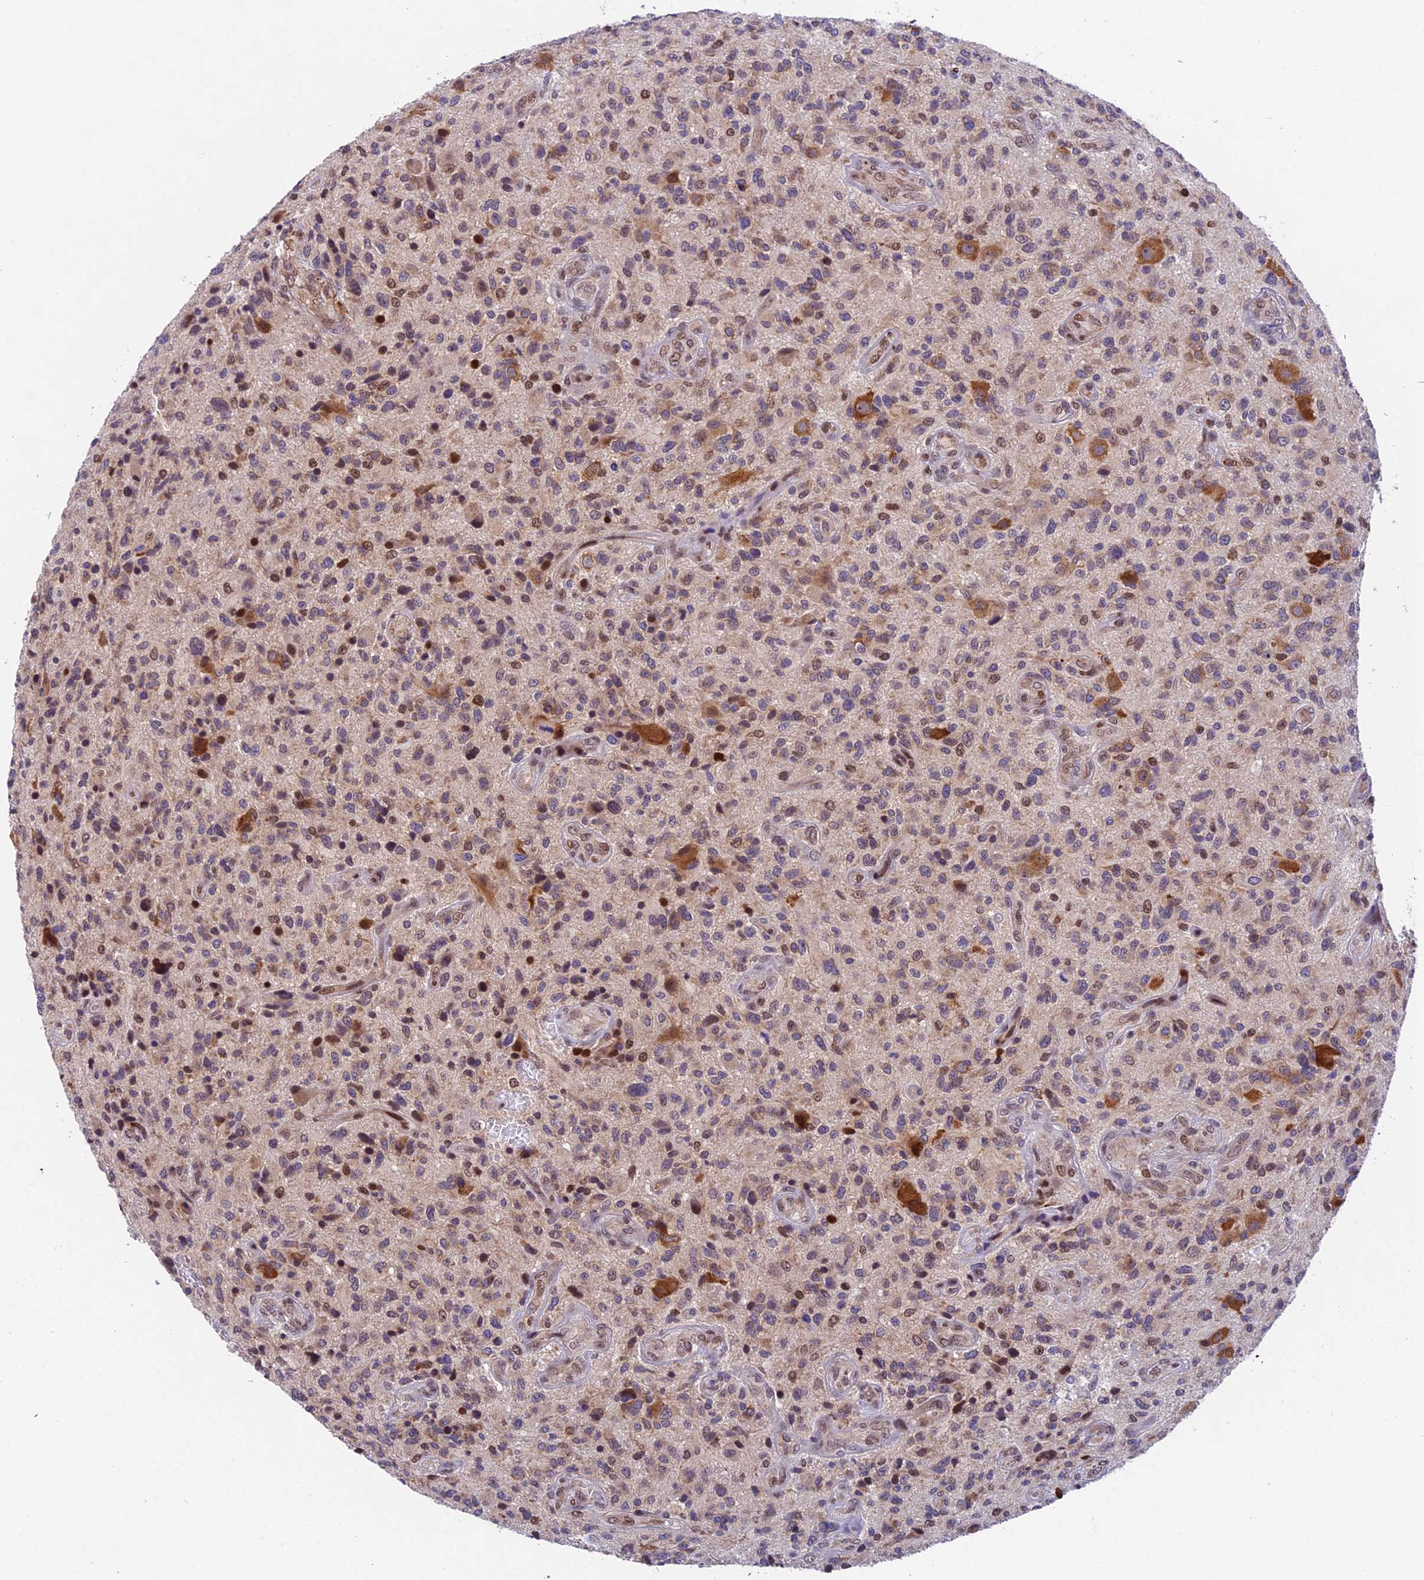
{"staining": {"intensity": "weak", "quantity": ">75%", "location": "cytoplasmic/membranous"}, "tissue": "glioma", "cell_type": "Tumor cells", "image_type": "cancer", "snomed": [{"axis": "morphology", "description": "Glioma, malignant, High grade"}, {"axis": "topography", "description": "Brain"}], "caption": "High-magnification brightfield microscopy of malignant high-grade glioma stained with DAB (brown) and counterstained with hematoxylin (blue). tumor cells exhibit weak cytoplasmic/membranous positivity is present in approximately>75% of cells.", "gene": "CCSER1", "patient": {"sex": "male", "age": 47}}